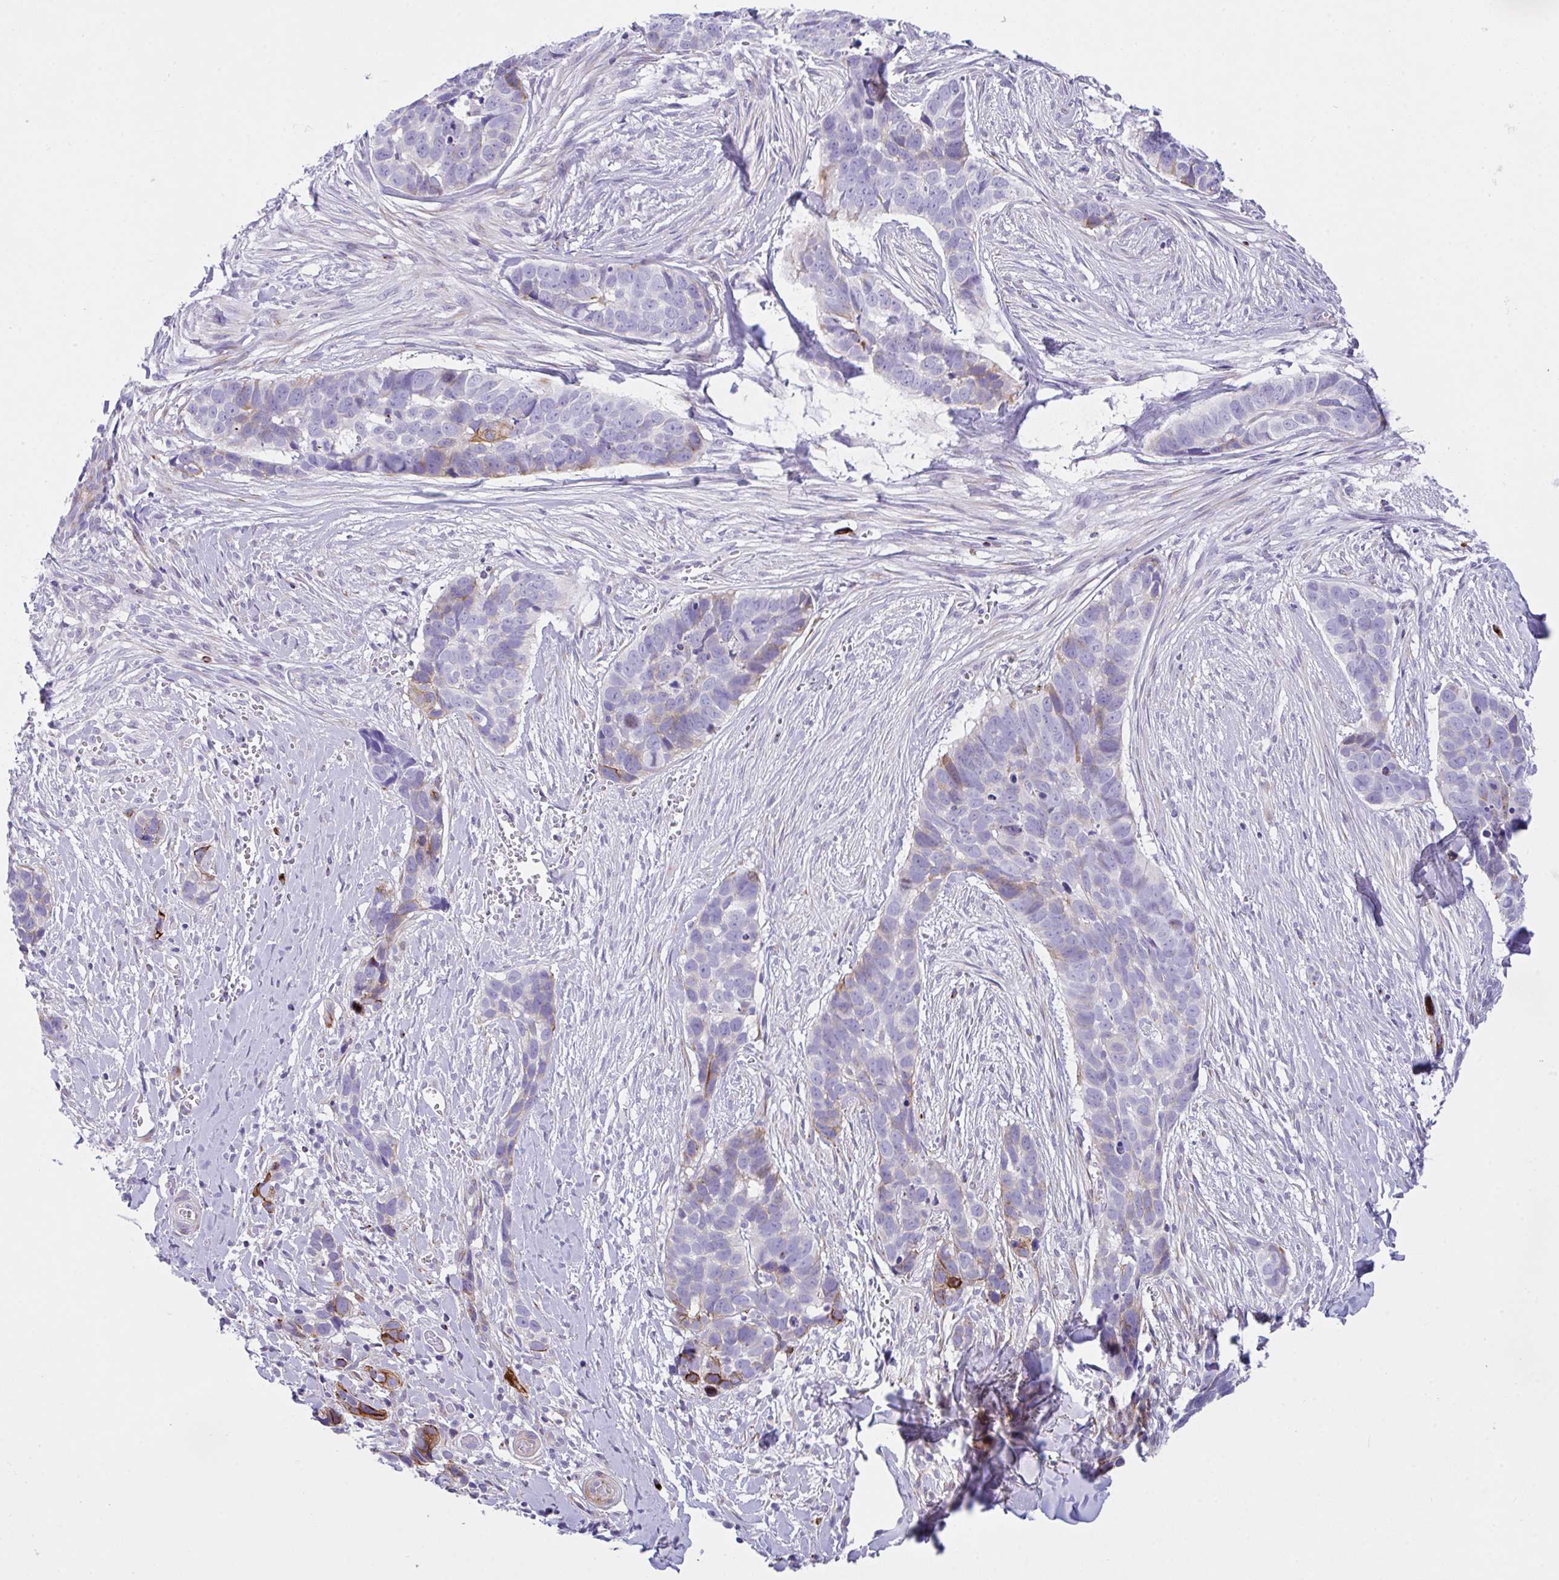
{"staining": {"intensity": "moderate", "quantity": "<25%", "location": "cytoplasmic/membranous"}, "tissue": "skin cancer", "cell_type": "Tumor cells", "image_type": "cancer", "snomed": [{"axis": "morphology", "description": "Basal cell carcinoma"}, {"axis": "topography", "description": "Skin"}], "caption": "Immunohistochemistry (IHC) of human skin cancer (basal cell carcinoma) demonstrates low levels of moderate cytoplasmic/membranous positivity in approximately <25% of tumor cells.", "gene": "FBXL20", "patient": {"sex": "female", "age": 82}}